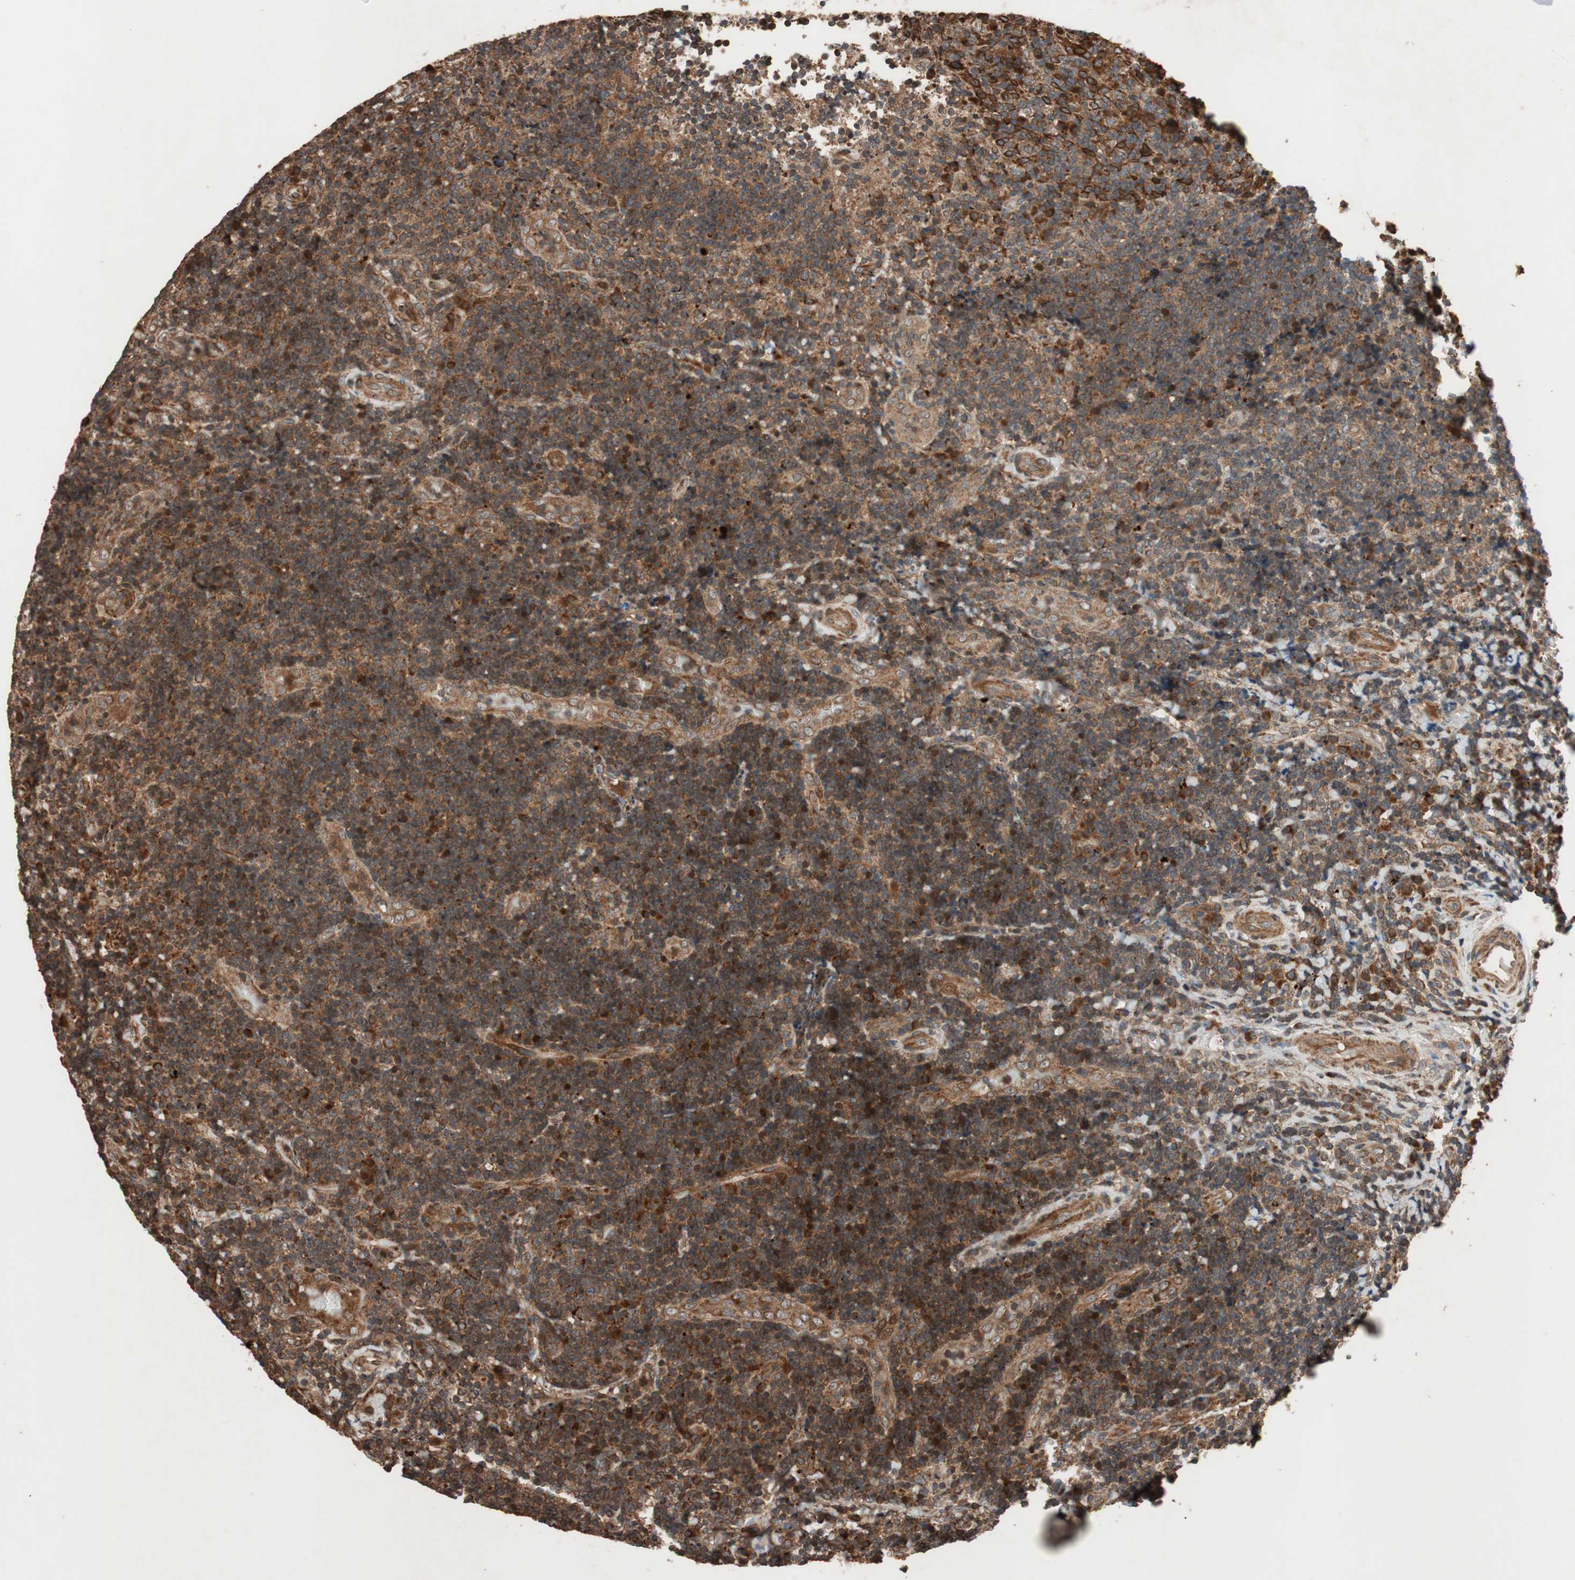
{"staining": {"intensity": "strong", "quantity": ">75%", "location": "cytoplasmic/membranous"}, "tissue": "lymphoma", "cell_type": "Tumor cells", "image_type": "cancer", "snomed": [{"axis": "morphology", "description": "Malignant lymphoma, non-Hodgkin's type, High grade"}, {"axis": "topography", "description": "Tonsil"}], "caption": "DAB immunohistochemical staining of lymphoma exhibits strong cytoplasmic/membranous protein staining in approximately >75% of tumor cells.", "gene": "RAB1A", "patient": {"sex": "female", "age": 36}}